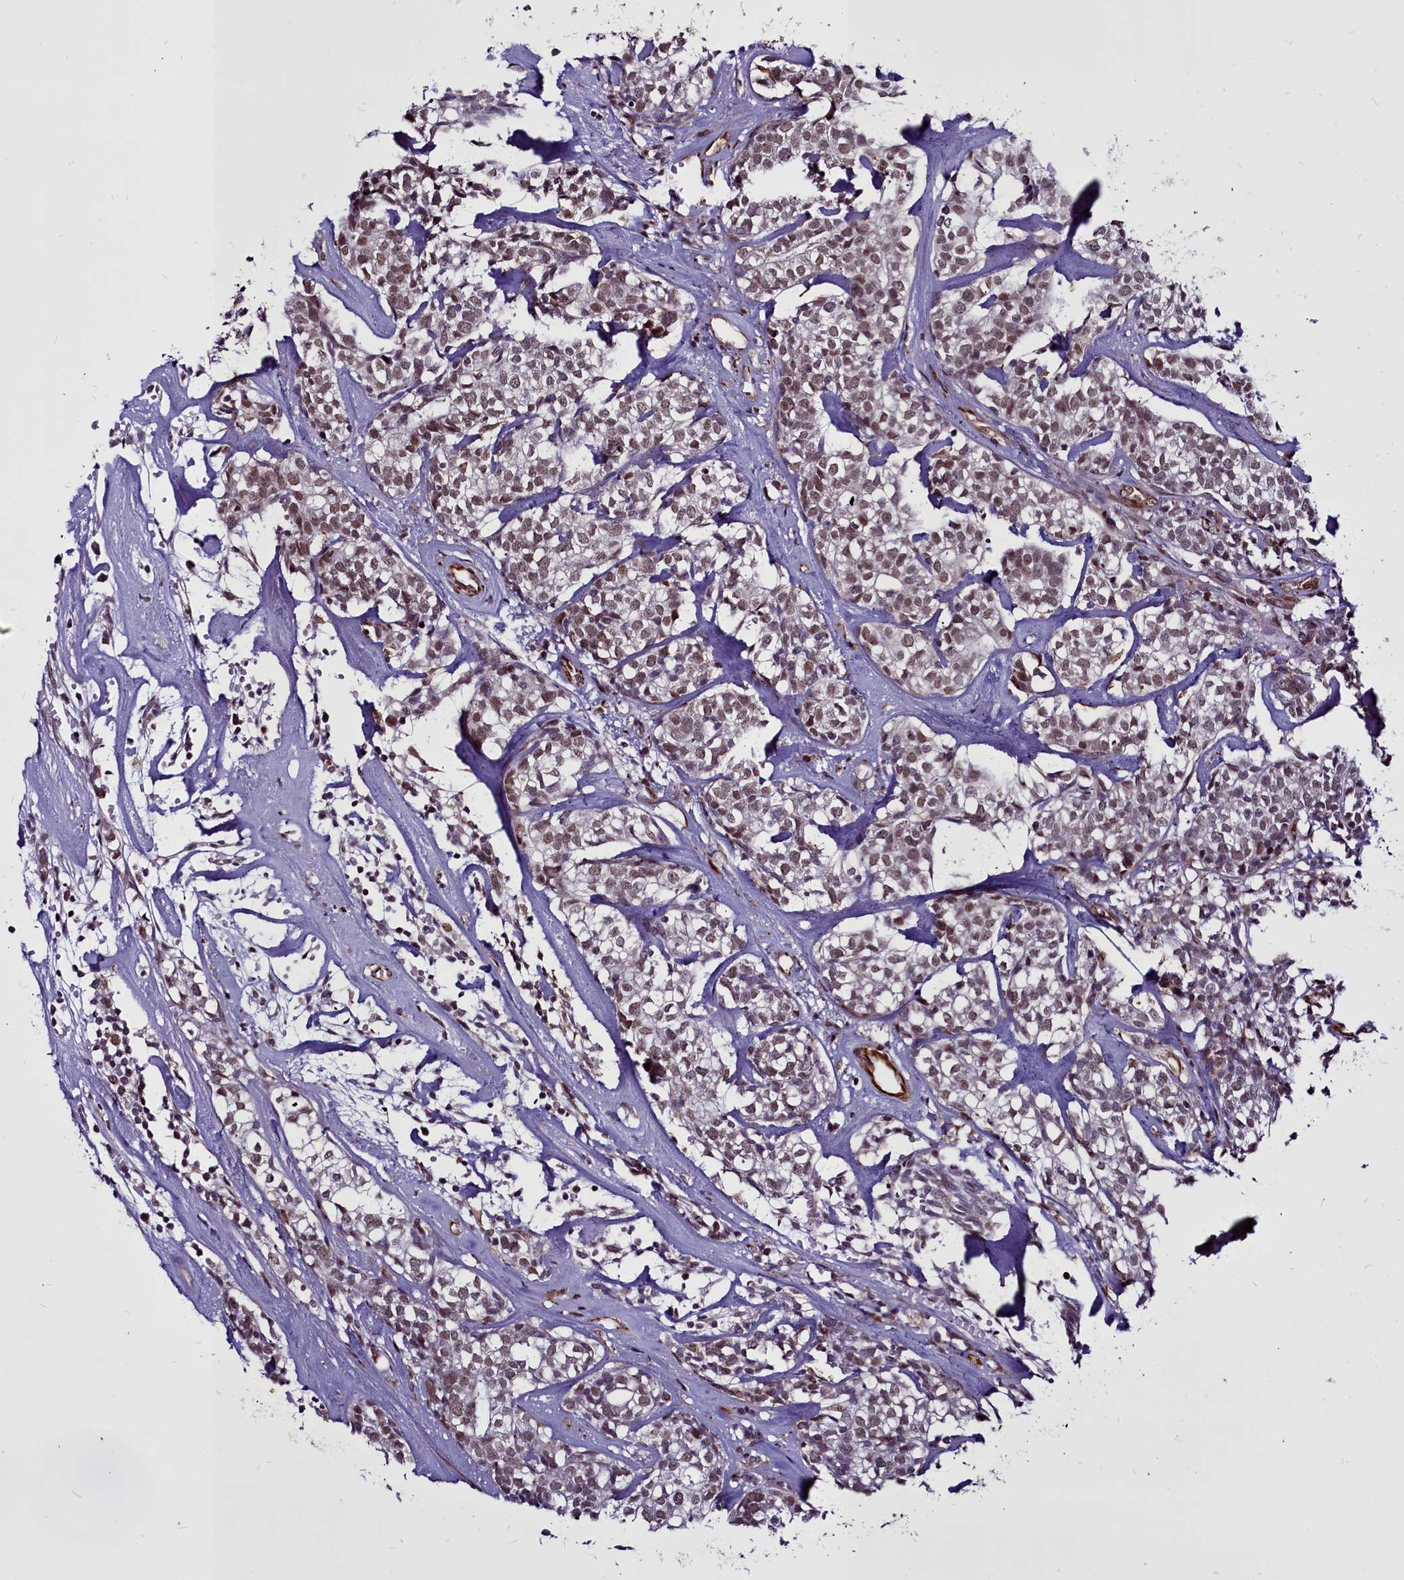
{"staining": {"intensity": "moderate", "quantity": ">75%", "location": "nuclear"}, "tissue": "head and neck cancer", "cell_type": "Tumor cells", "image_type": "cancer", "snomed": [{"axis": "morphology", "description": "Adenocarcinoma, NOS"}, {"axis": "topography", "description": "Salivary gland"}, {"axis": "topography", "description": "Head-Neck"}], "caption": "Immunohistochemical staining of adenocarcinoma (head and neck) shows medium levels of moderate nuclear expression in about >75% of tumor cells. (DAB IHC, brown staining for protein, blue staining for nuclei).", "gene": "CLK3", "patient": {"sex": "female", "age": 65}}